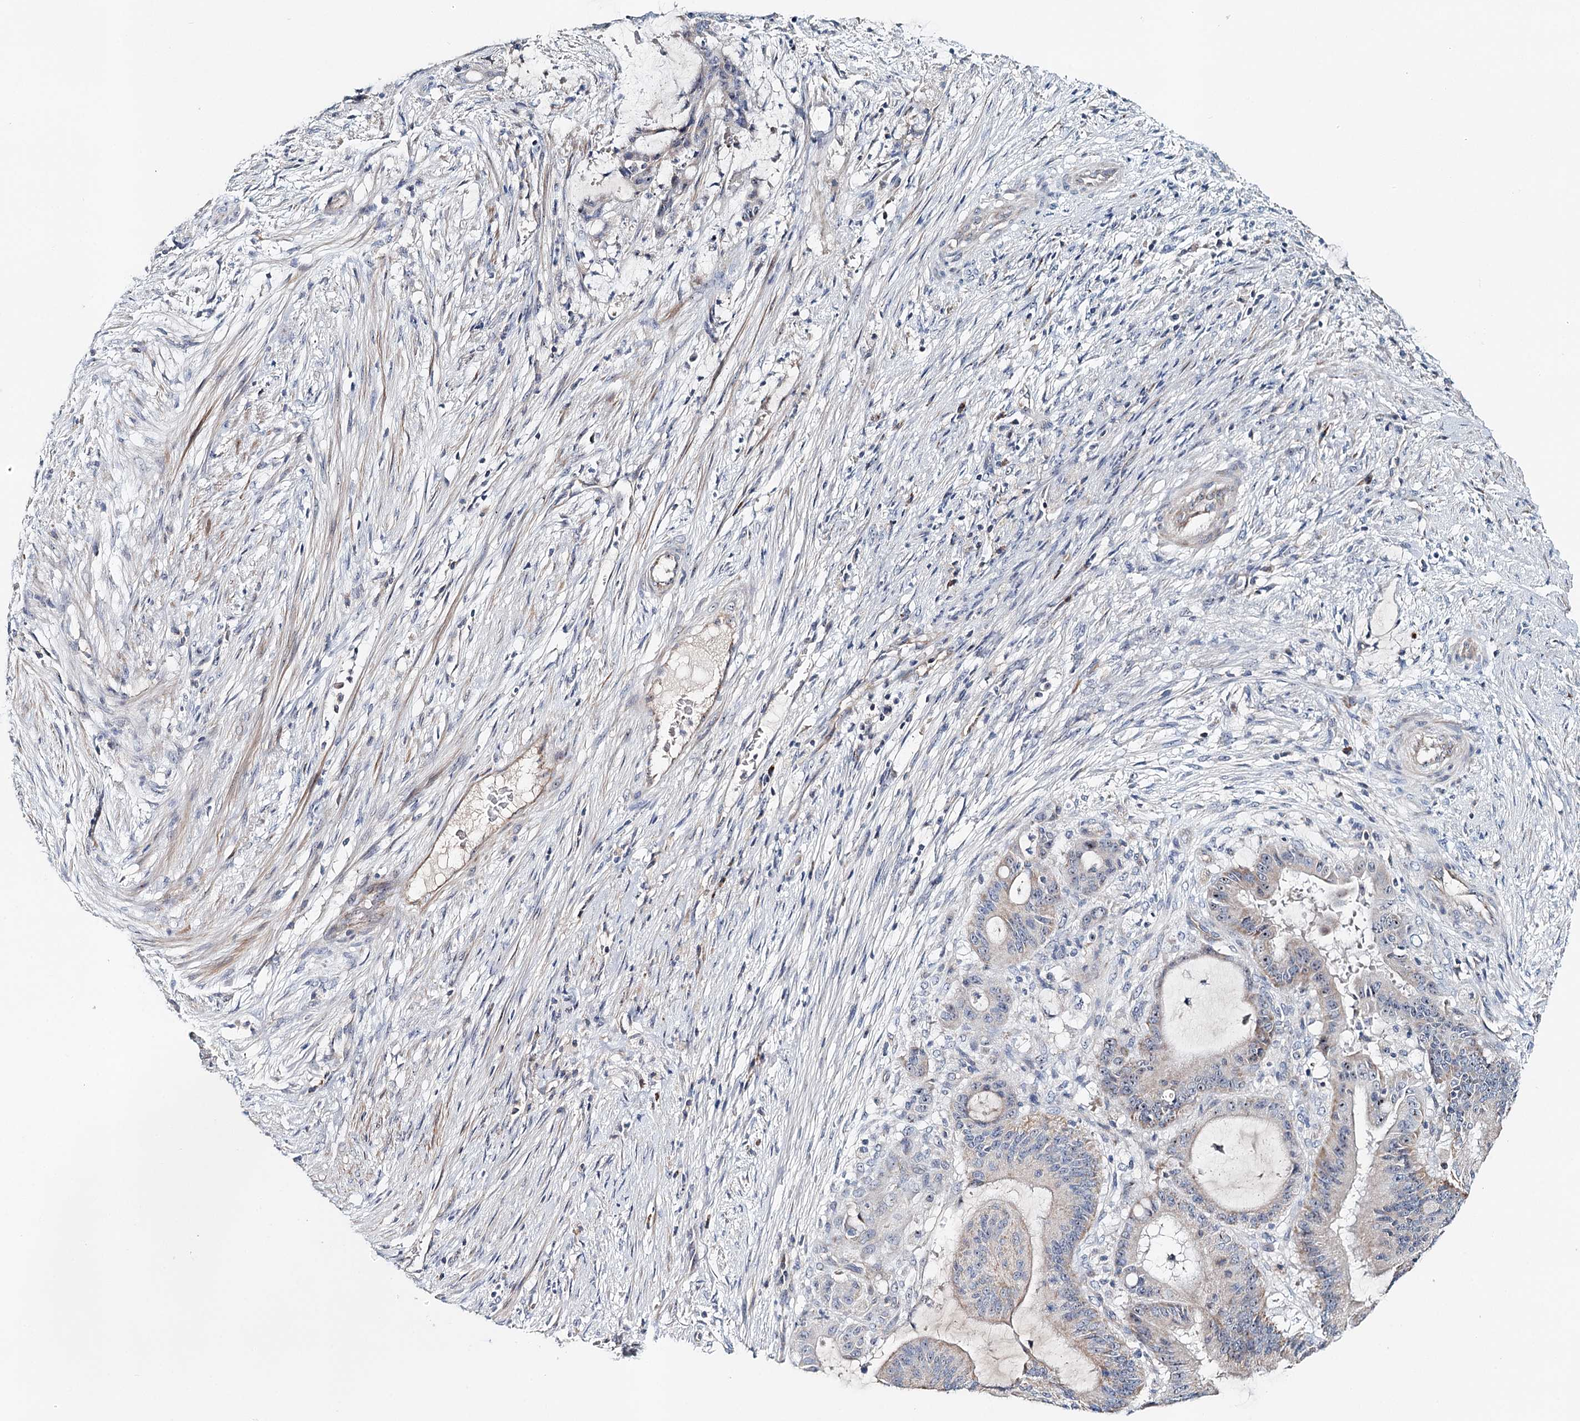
{"staining": {"intensity": "weak", "quantity": "<25%", "location": "cytoplasmic/membranous"}, "tissue": "liver cancer", "cell_type": "Tumor cells", "image_type": "cancer", "snomed": [{"axis": "morphology", "description": "Normal tissue, NOS"}, {"axis": "morphology", "description": "Cholangiocarcinoma"}, {"axis": "topography", "description": "Liver"}, {"axis": "topography", "description": "Peripheral nerve tissue"}], "caption": "This photomicrograph is of liver cholangiocarcinoma stained with immunohistochemistry (IHC) to label a protein in brown with the nuclei are counter-stained blue. There is no expression in tumor cells.", "gene": "RBM43", "patient": {"sex": "female", "age": 73}}